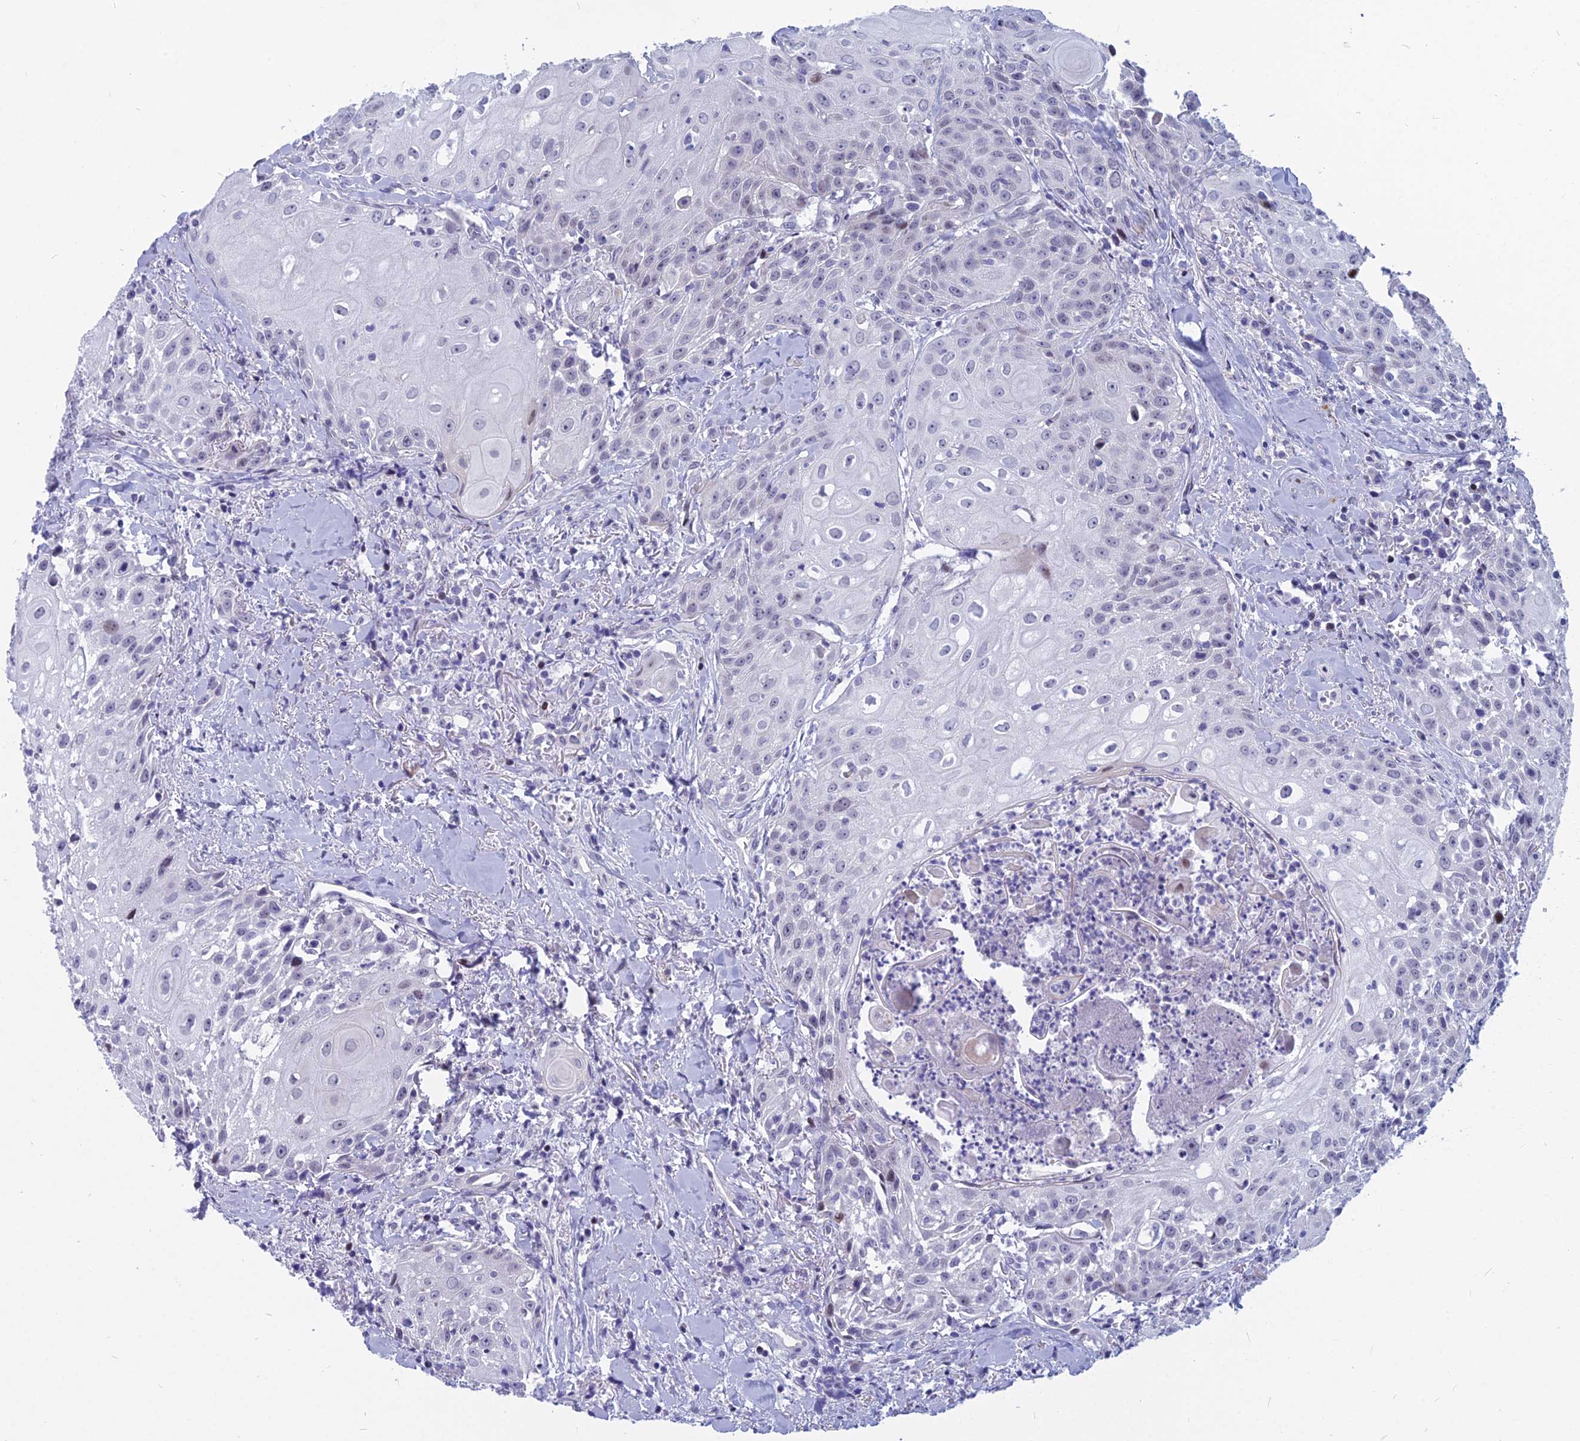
{"staining": {"intensity": "negative", "quantity": "none", "location": "none"}, "tissue": "head and neck cancer", "cell_type": "Tumor cells", "image_type": "cancer", "snomed": [{"axis": "morphology", "description": "Squamous cell carcinoma, NOS"}, {"axis": "topography", "description": "Oral tissue"}, {"axis": "topography", "description": "Head-Neck"}], "caption": "Image shows no significant protein positivity in tumor cells of head and neck squamous cell carcinoma.", "gene": "MYBPC2", "patient": {"sex": "female", "age": 82}}